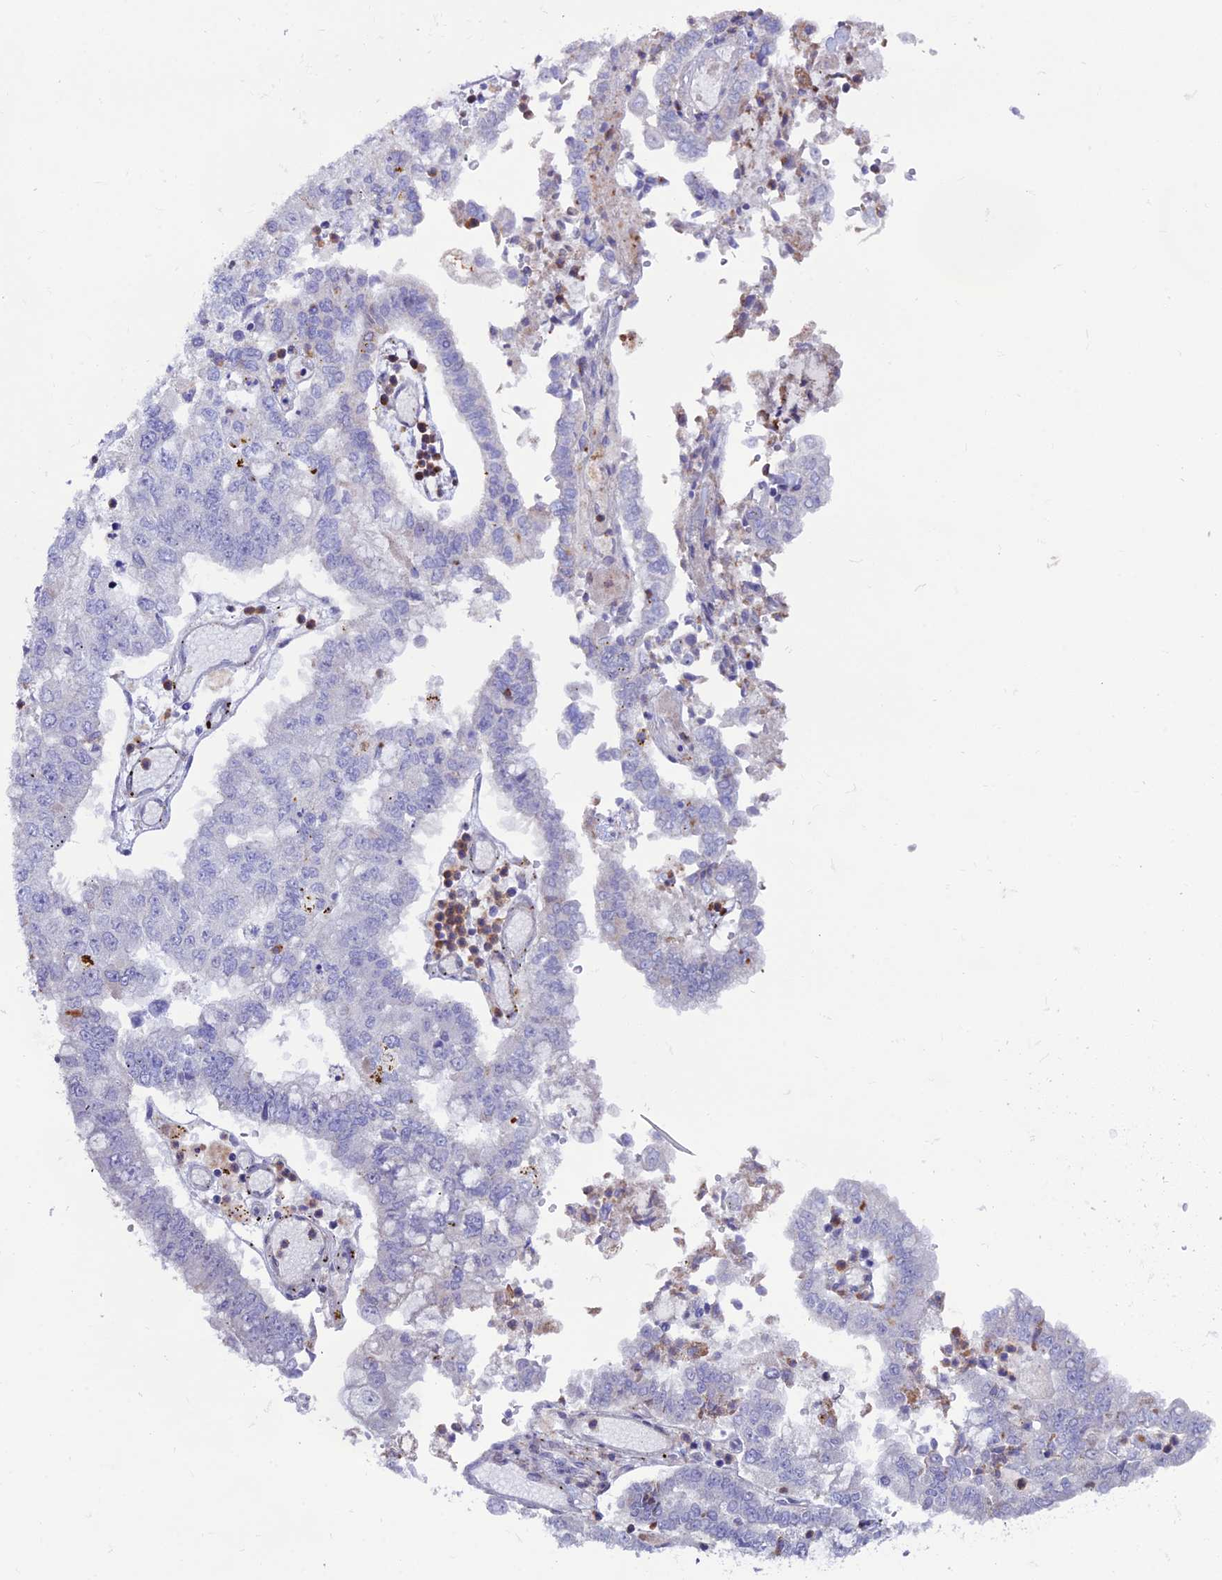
{"staining": {"intensity": "negative", "quantity": "none", "location": "none"}, "tissue": "stomach cancer", "cell_type": "Tumor cells", "image_type": "cancer", "snomed": [{"axis": "morphology", "description": "Adenocarcinoma, NOS"}, {"axis": "topography", "description": "Stomach"}], "caption": "Tumor cells show no significant staining in stomach cancer (adenocarcinoma).", "gene": "COL6A6", "patient": {"sex": "male", "age": 76}}